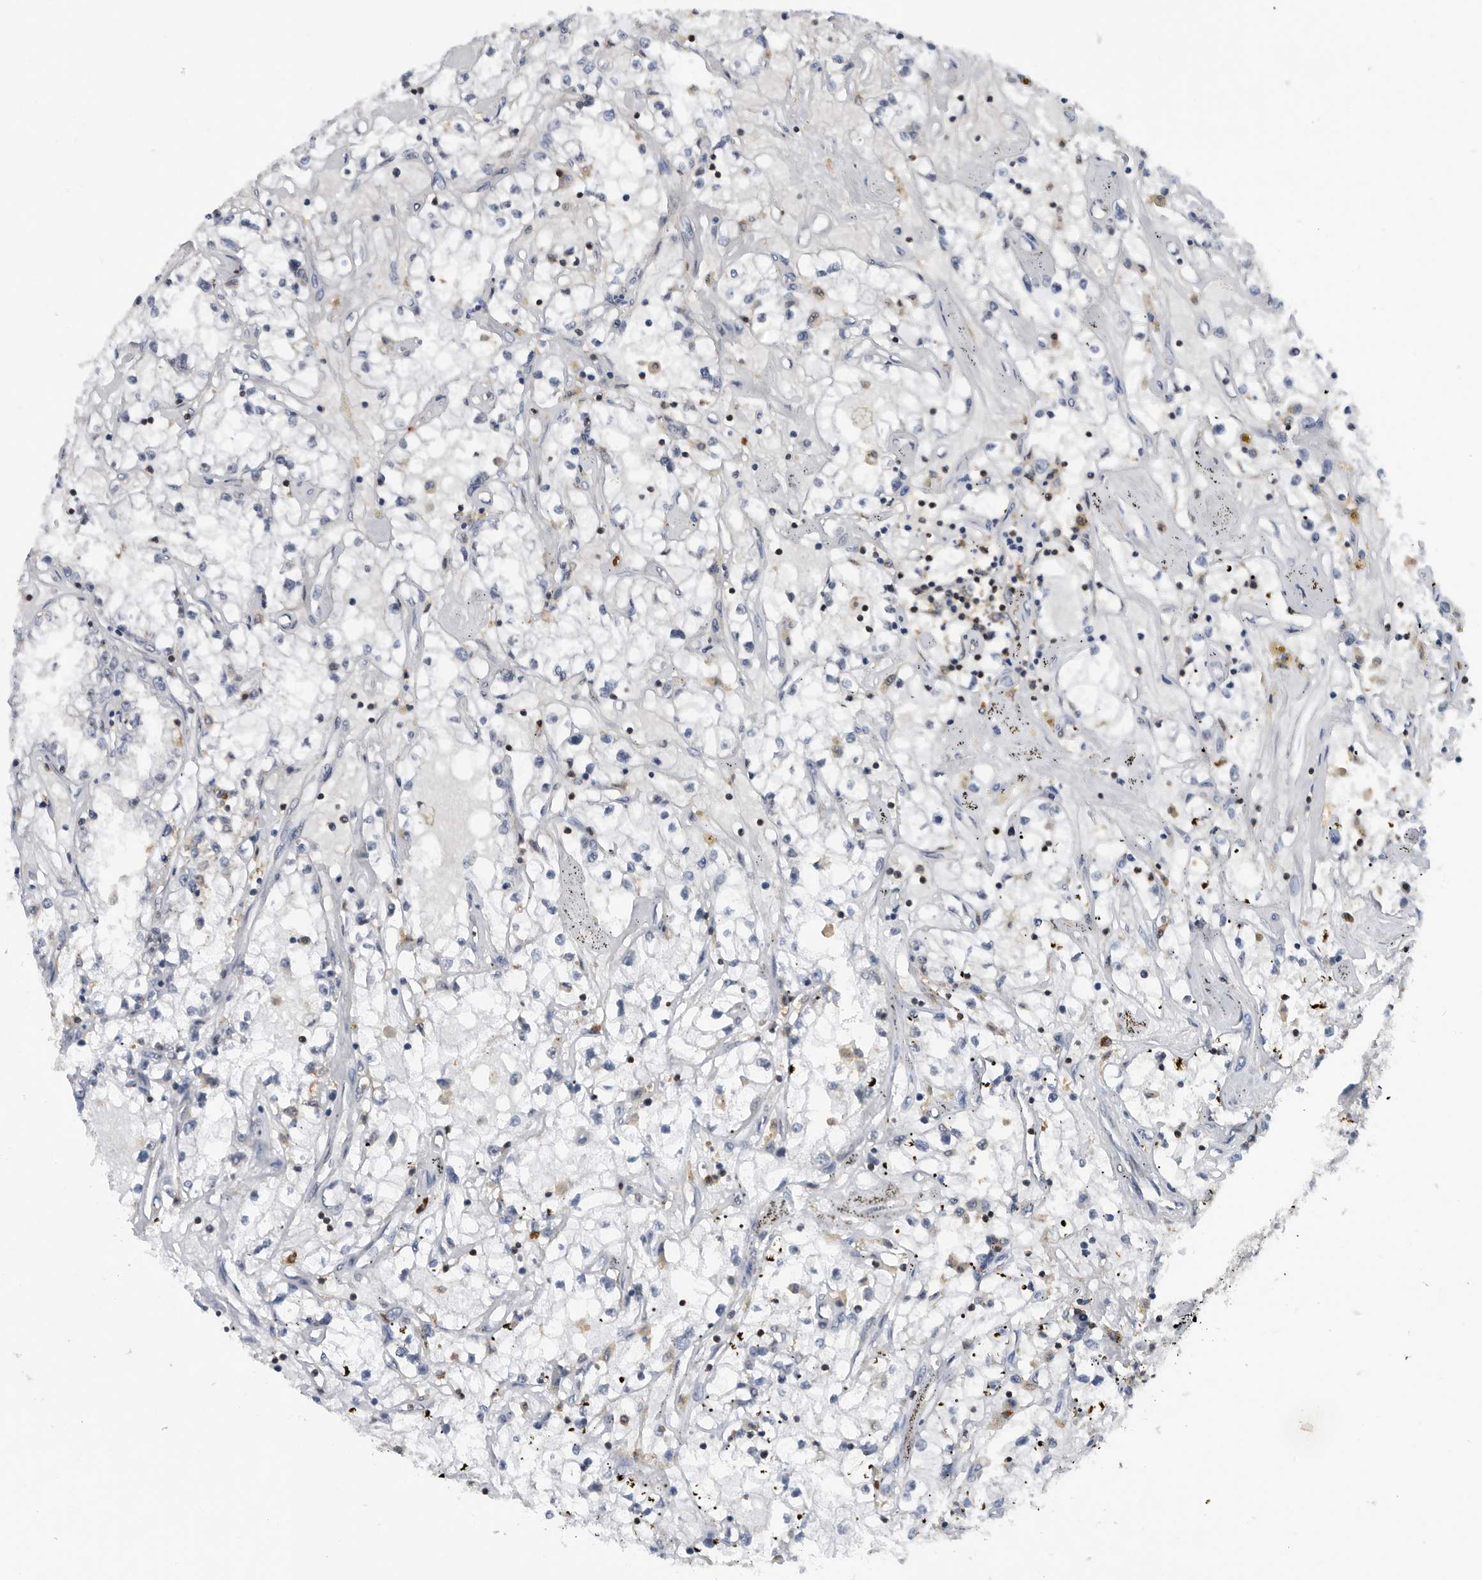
{"staining": {"intensity": "negative", "quantity": "none", "location": "none"}, "tissue": "renal cancer", "cell_type": "Tumor cells", "image_type": "cancer", "snomed": [{"axis": "morphology", "description": "Adenocarcinoma, NOS"}, {"axis": "topography", "description": "Kidney"}], "caption": "Micrograph shows no protein positivity in tumor cells of renal cancer (adenocarcinoma) tissue. (DAB (3,3'-diaminobenzidine) IHC, high magnification).", "gene": "ZNF260", "patient": {"sex": "male", "age": 56}}